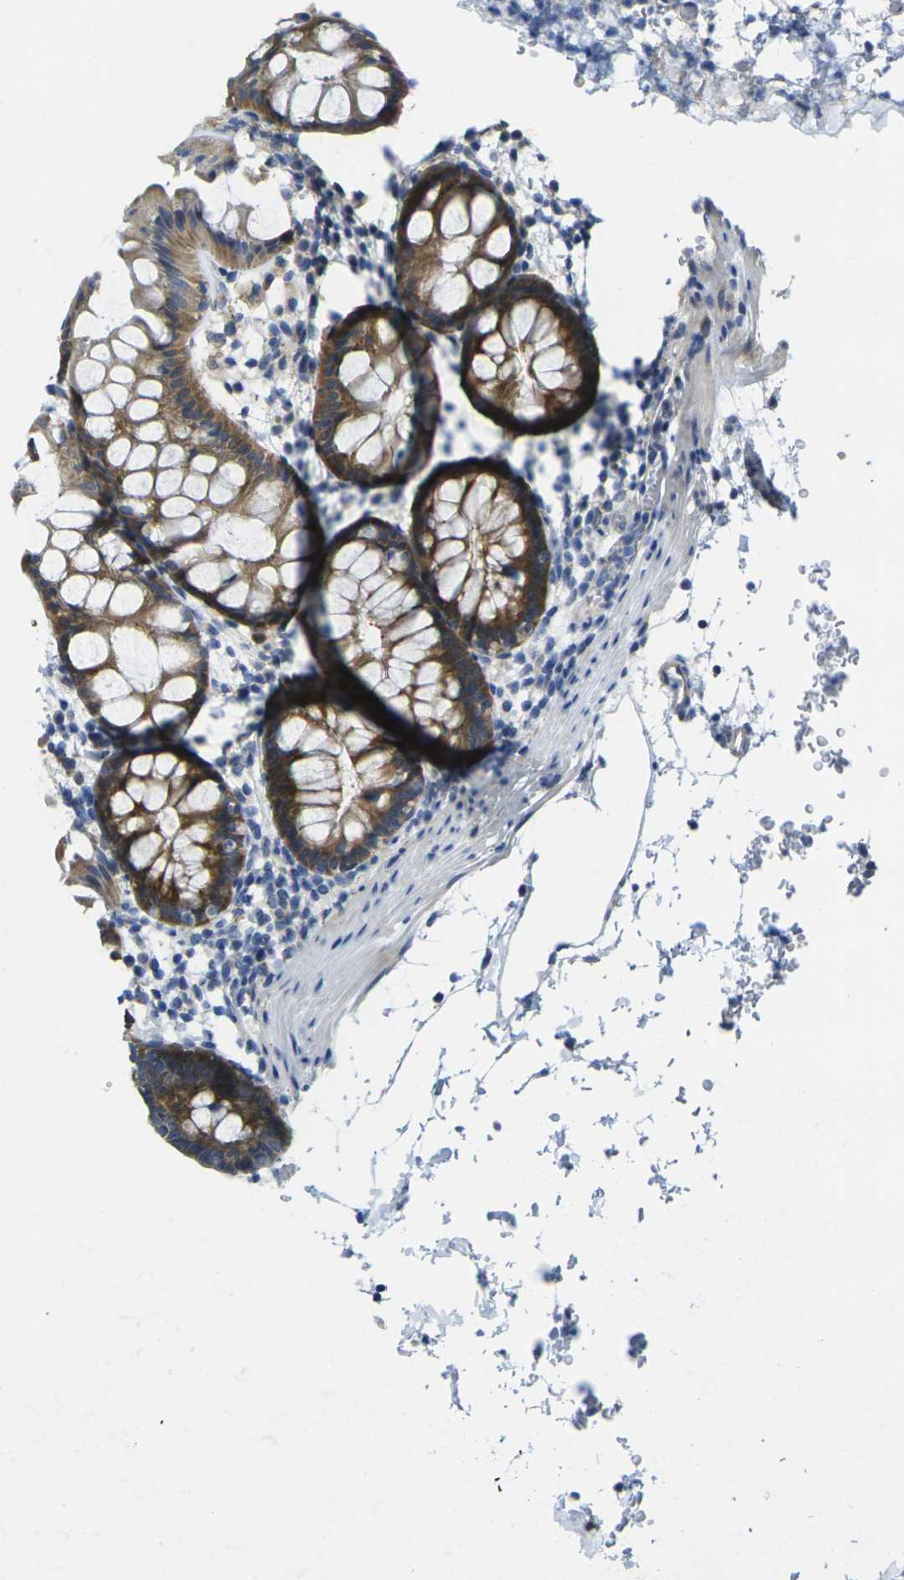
{"staining": {"intensity": "moderate", "quantity": ">75%", "location": "cytoplasmic/membranous"}, "tissue": "rectum", "cell_type": "Glandular cells", "image_type": "normal", "snomed": [{"axis": "morphology", "description": "Normal tissue, NOS"}, {"axis": "topography", "description": "Rectum"}], "caption": "High-power microscopy captured an immunohistochemistry (IHC) histopathology image of normal rectum, revealing moderate cytoplasmic/membranous staining in about >75% of glandular cells. (Brightfield microscopy of DAB IHC at high magnification).", "gene": "GNA12", "patient": {"sex": "female", "age": 24}}